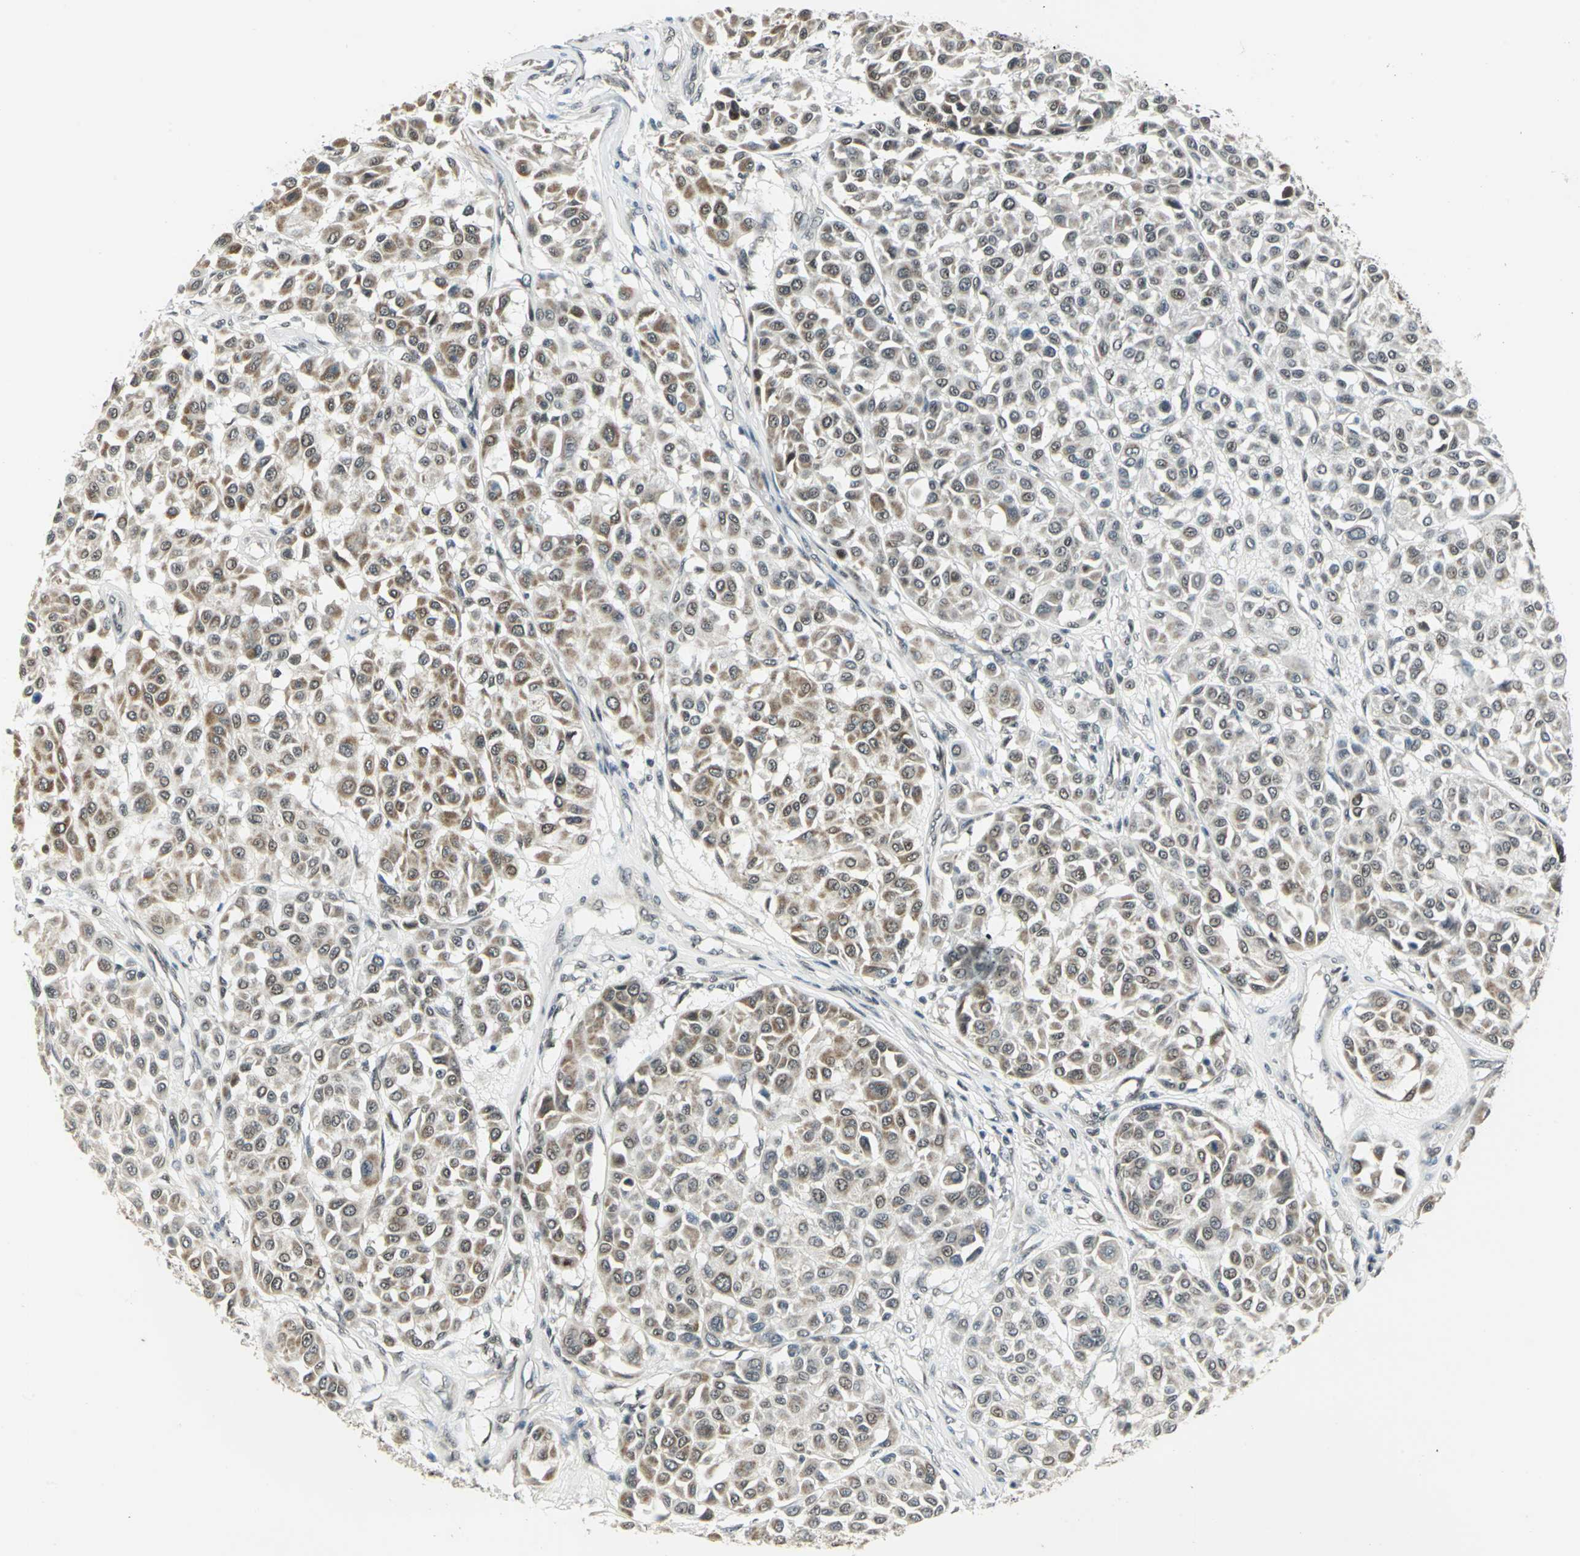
{"staining": {"intensity": "moderate", "quantity": ">75%", "location": "cytoplasmic/membranous,nuclear"}, "tissue": "melanoma", "cell_type": "Tumor cells", "image_type": "cancer", "snomed": [{"axis": "morphology", "description": "Malignant melanoma, Metastatic site"}, {"axis": "topography", "description": "Soft tissue"}], "caption": "IHC (DAB) staining of melanoma shows moderate cytoplasmic/membranous and nuclear protein positivity in about >75% of tumor cells. (DAB IHC, brown staining for protein, blue staining for nuclei).", "gene": "MTA1", "patient": {"sex": "male", "age": 41}}